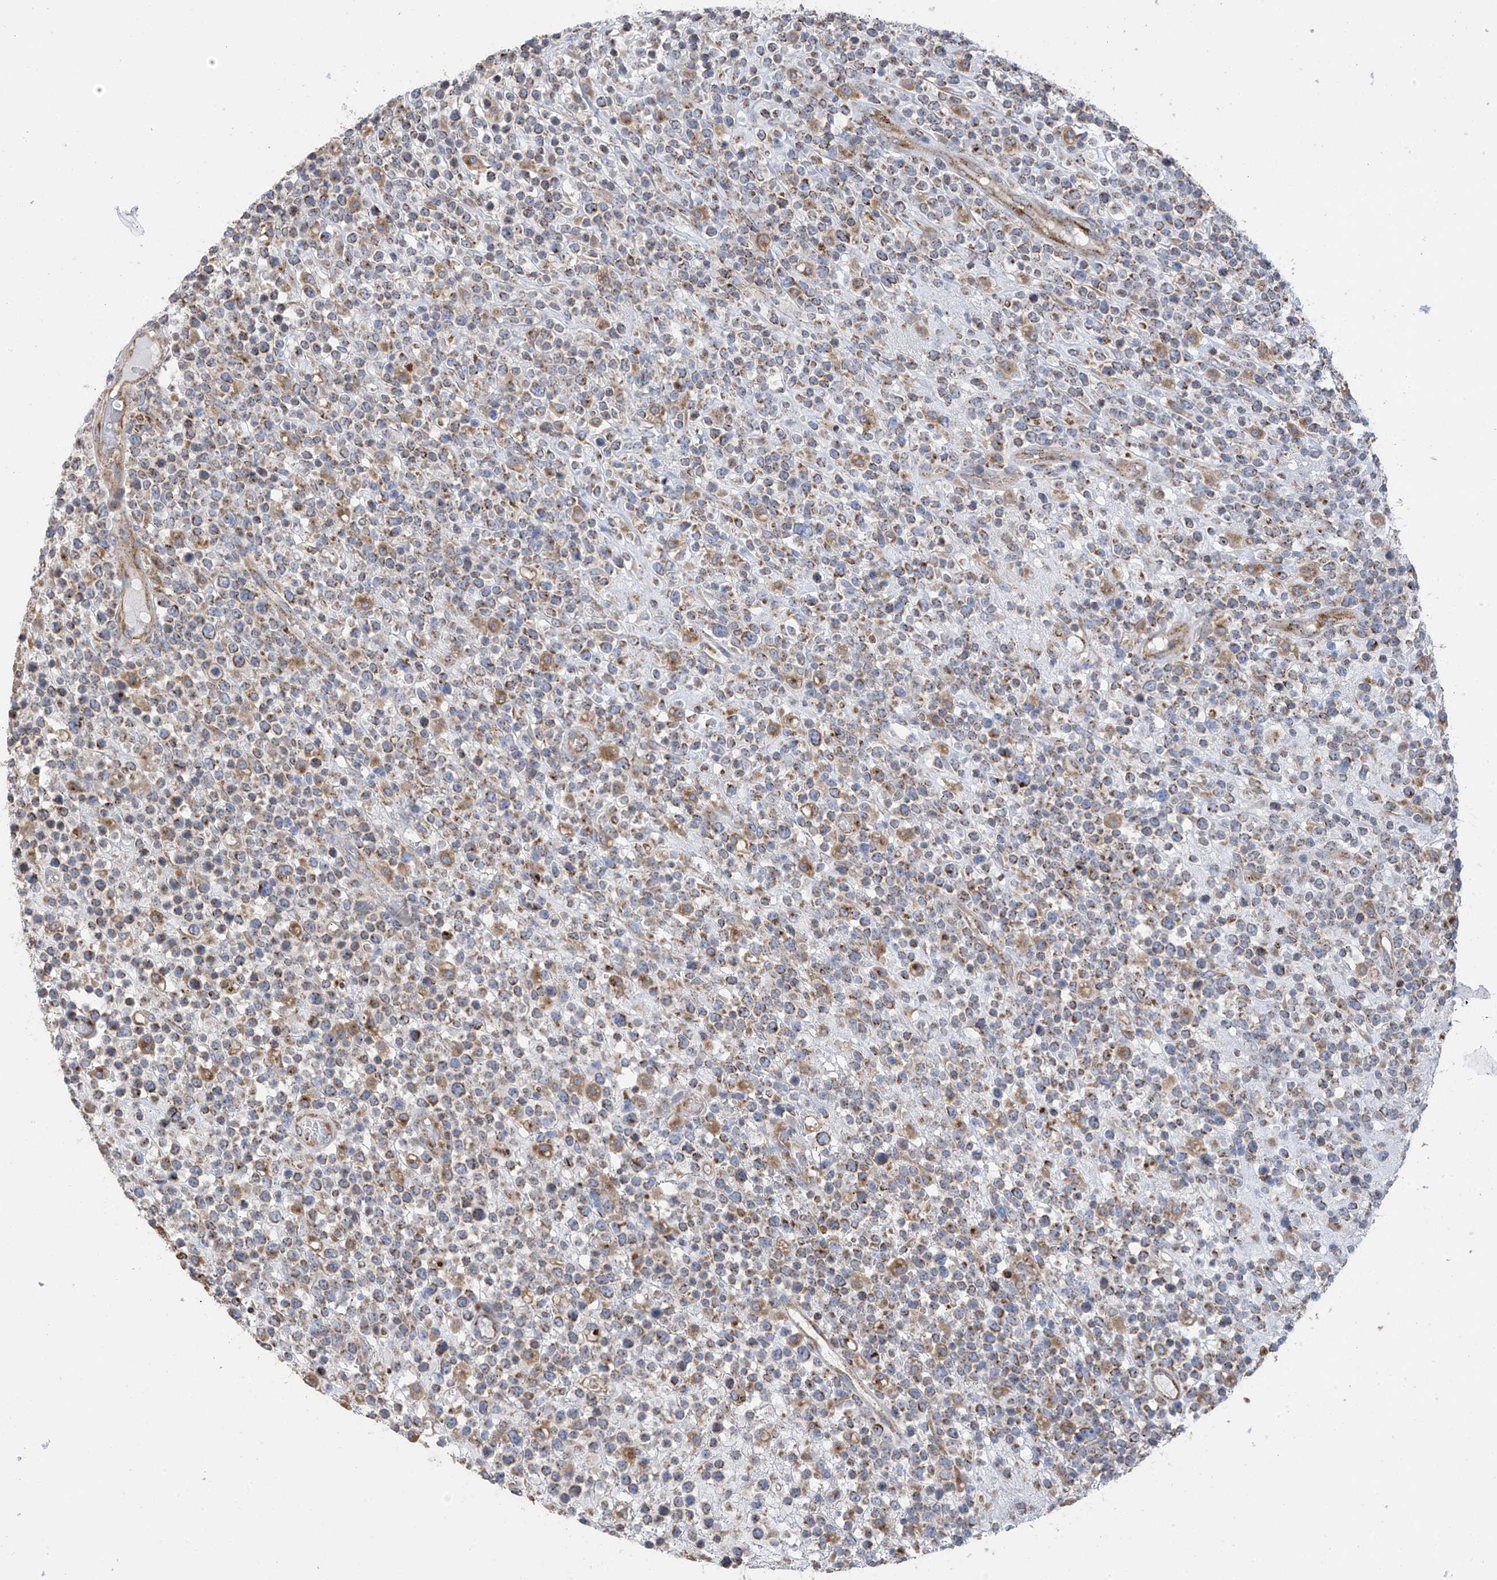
{"staining": {"intensity": "moderate", "quantity": "25%-75%", "location": "cytoplasmic/membranous"}, "tissue": "lymphoma", "cell_type": "Tumor cells", "image_type": "cancer", "snomed": [{"axis": "morphology", "description": "Malignant lymphoma, non-Hodgkin's type, High grade"}, {"axis": "topography", "description": "Colon"}], "caption": "Immunohistochemistry (IHC) (DAB) staining of human malignant lymphoma, non-Hodgkin's type (high-grade) shows moderate cytoplasmic/membranous protein expression in about 25%-75% of tumor cells. Immunohistochemistry stains the protein in brown and the nuclei are stained blue.", "gene": "ITM2B", "patient": {"sex": "female", "age": 53}}